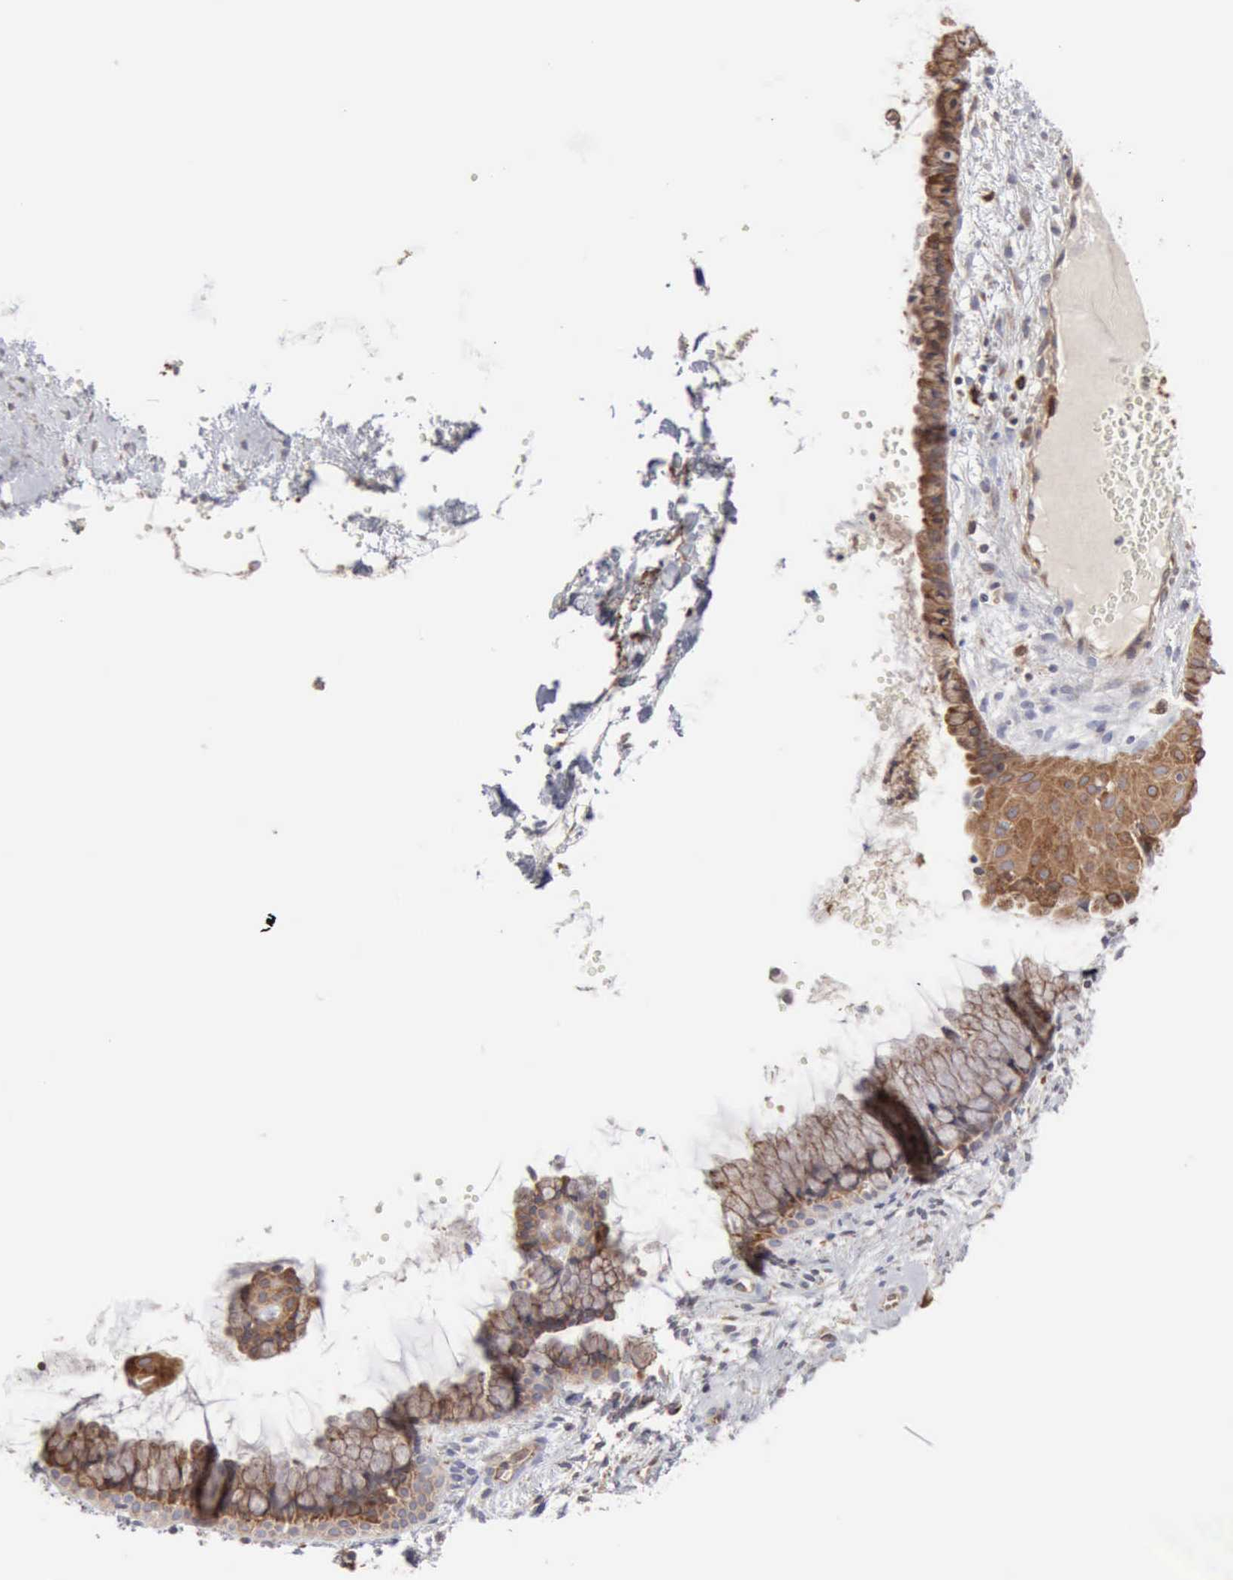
{"staining": {"intensity": "moderate", "quantity": ">75%", "location": "cytoplasmic/membranous"}, "tissue": "cervix", "cell_type": "Glandular cells", "image_type": "normal", "snomed": [{"axis": "morphology", "description": "Normal tissue, NOS"}, {"axis": "topography", "description": "Cervix"}], "caption": "Immunohistochemical staining of unremarkable human cervix displays medium levels of moderate cytoplasmic/membranous expression in approximately >75% of glandular cells.", "gene": "APOL2", "patient": {"sex": "female", "age": 39}}